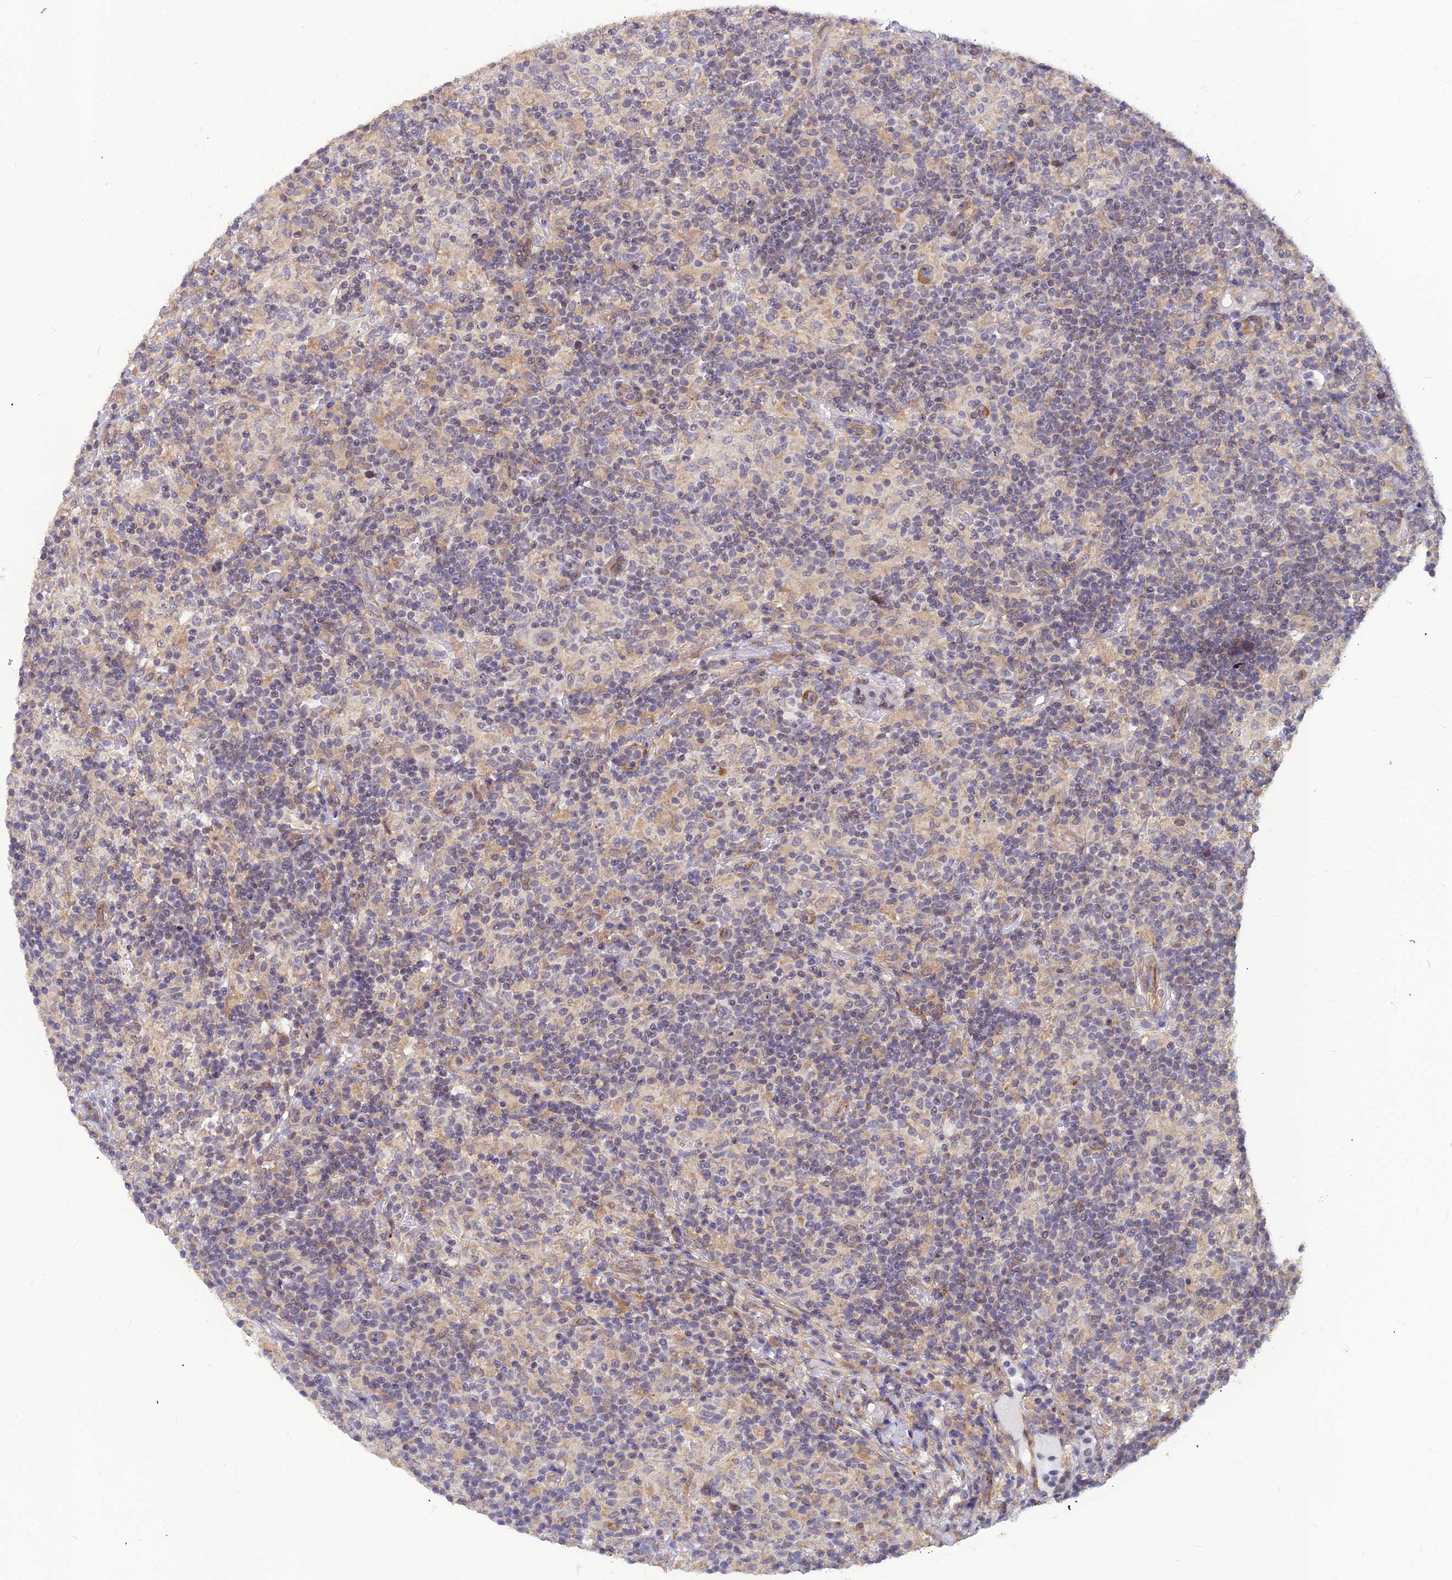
{"staining": {"intensity": "negative", "quantity": "none", "location": "none"}, "tissue": "lymphoma", "cell_type": "Tumor cells", "image_type": "cancer", "snomed": [{"axis": "morphology", "description": "Hodgkin's disease, NOS"}, {"axis": "topography", "description": "Lymph node"}], "caption": "IHC image of neoplastic tissue: human Hodgkin's disease stained with DAB (3,3'-diaminobenzidine) displays no significant protein staining in tumor cells.", "gene": "LEKR1", "patient": {"sex": "male", "age": 70}}